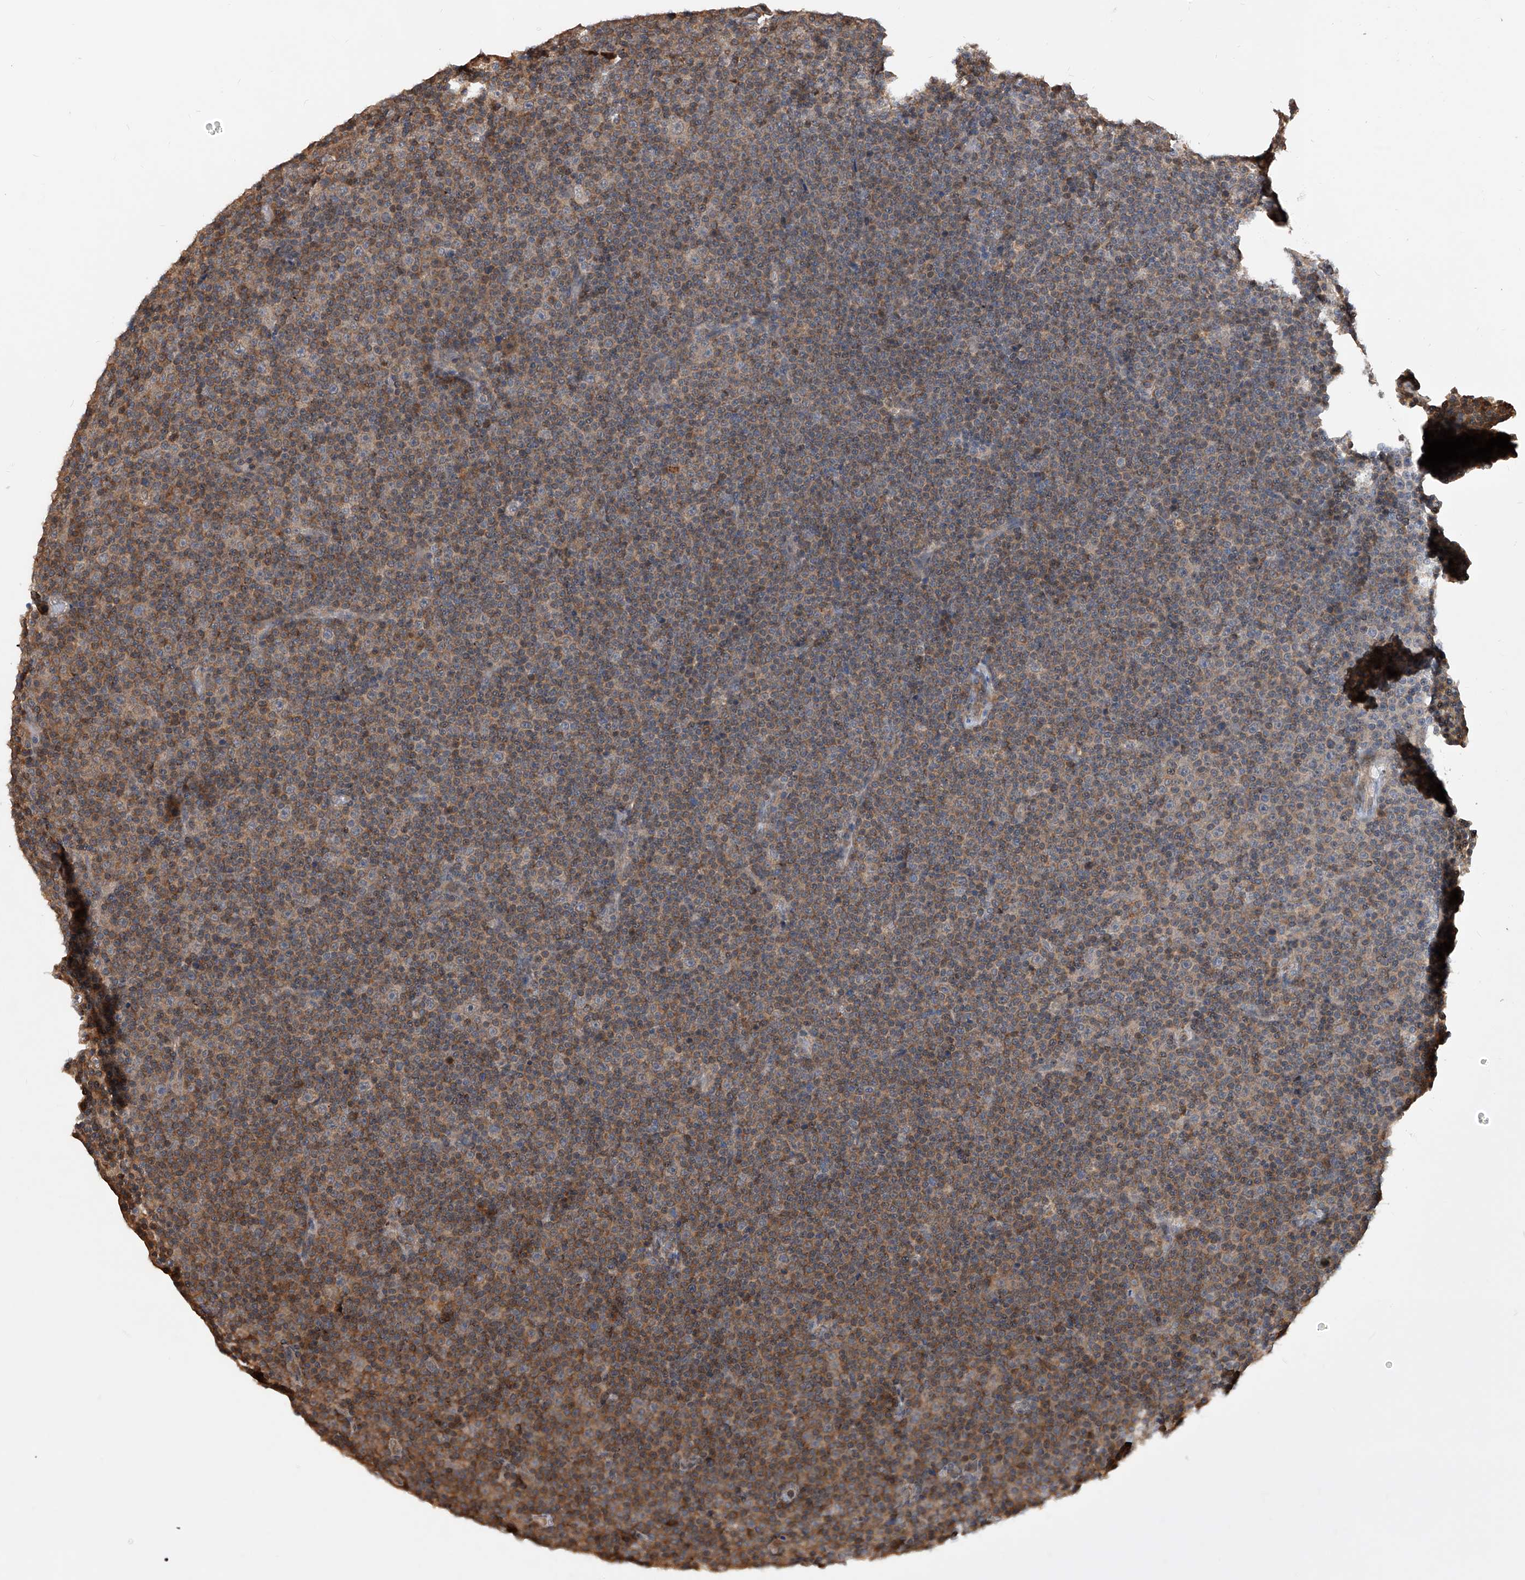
{"staining": {"intensity": "moderate", "quantity": "25%-75%", "location": "cytoplasmic/membranous"}, "tissue": "lymphoma", "cell_type": "Tumor cells", "image_type": "cancer", "snomed": [{"axis": "morphology", "description": "Malignant lymphoma, non-Hodgkin's type, Low grade"}, {"axis": "topography", "description": "Lymph node"}], "caption": "DAB immunohistochemical staining of human lymphoma exhibits moderate cytoplasmic/membranous protein positivity in about 25%-75% of tumor cells.", "gene": "GMDS", "patient": {"sex": "female", "age": 67}}